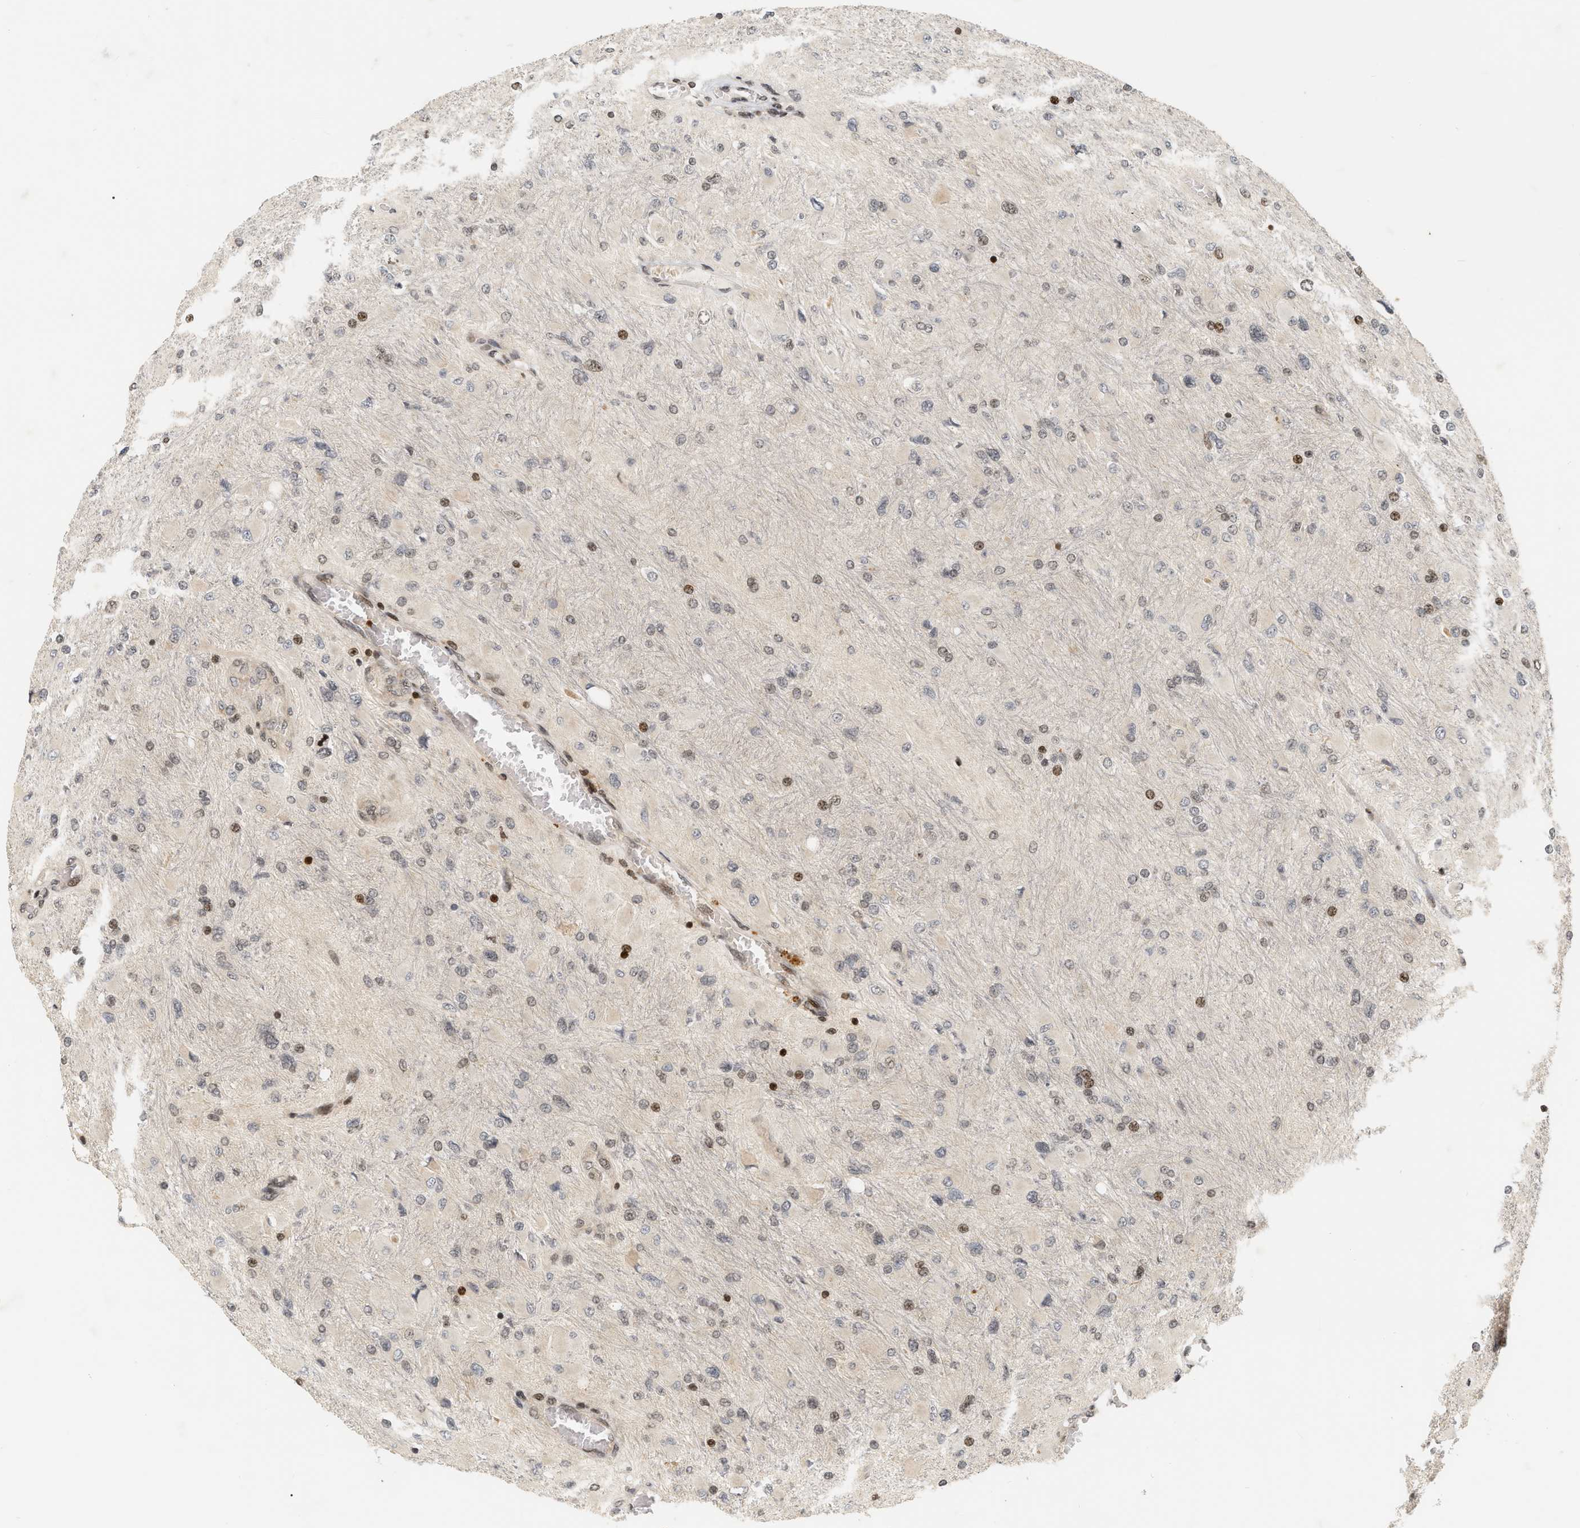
{"staining": {"intensity": "moderate", "quantity": "<25%", "location": "nuclear"}, "tissue": "glioma", "cell_type": "Tumor cells", "image_type": "cancer", "snomed": [{"axis": "morphology", "description": "Glioma, malignant, High grade"}, {"axis": "topography", "description": "Cerebral cortex"}], "caption": "Immunohistochemistry (IHC) of glioma reveals low levels of moderate nuclear positivity in approximately <25% of tumor cells.", "gene": "NFE2L2", "patient": {"sex": "female", "age": 36}}